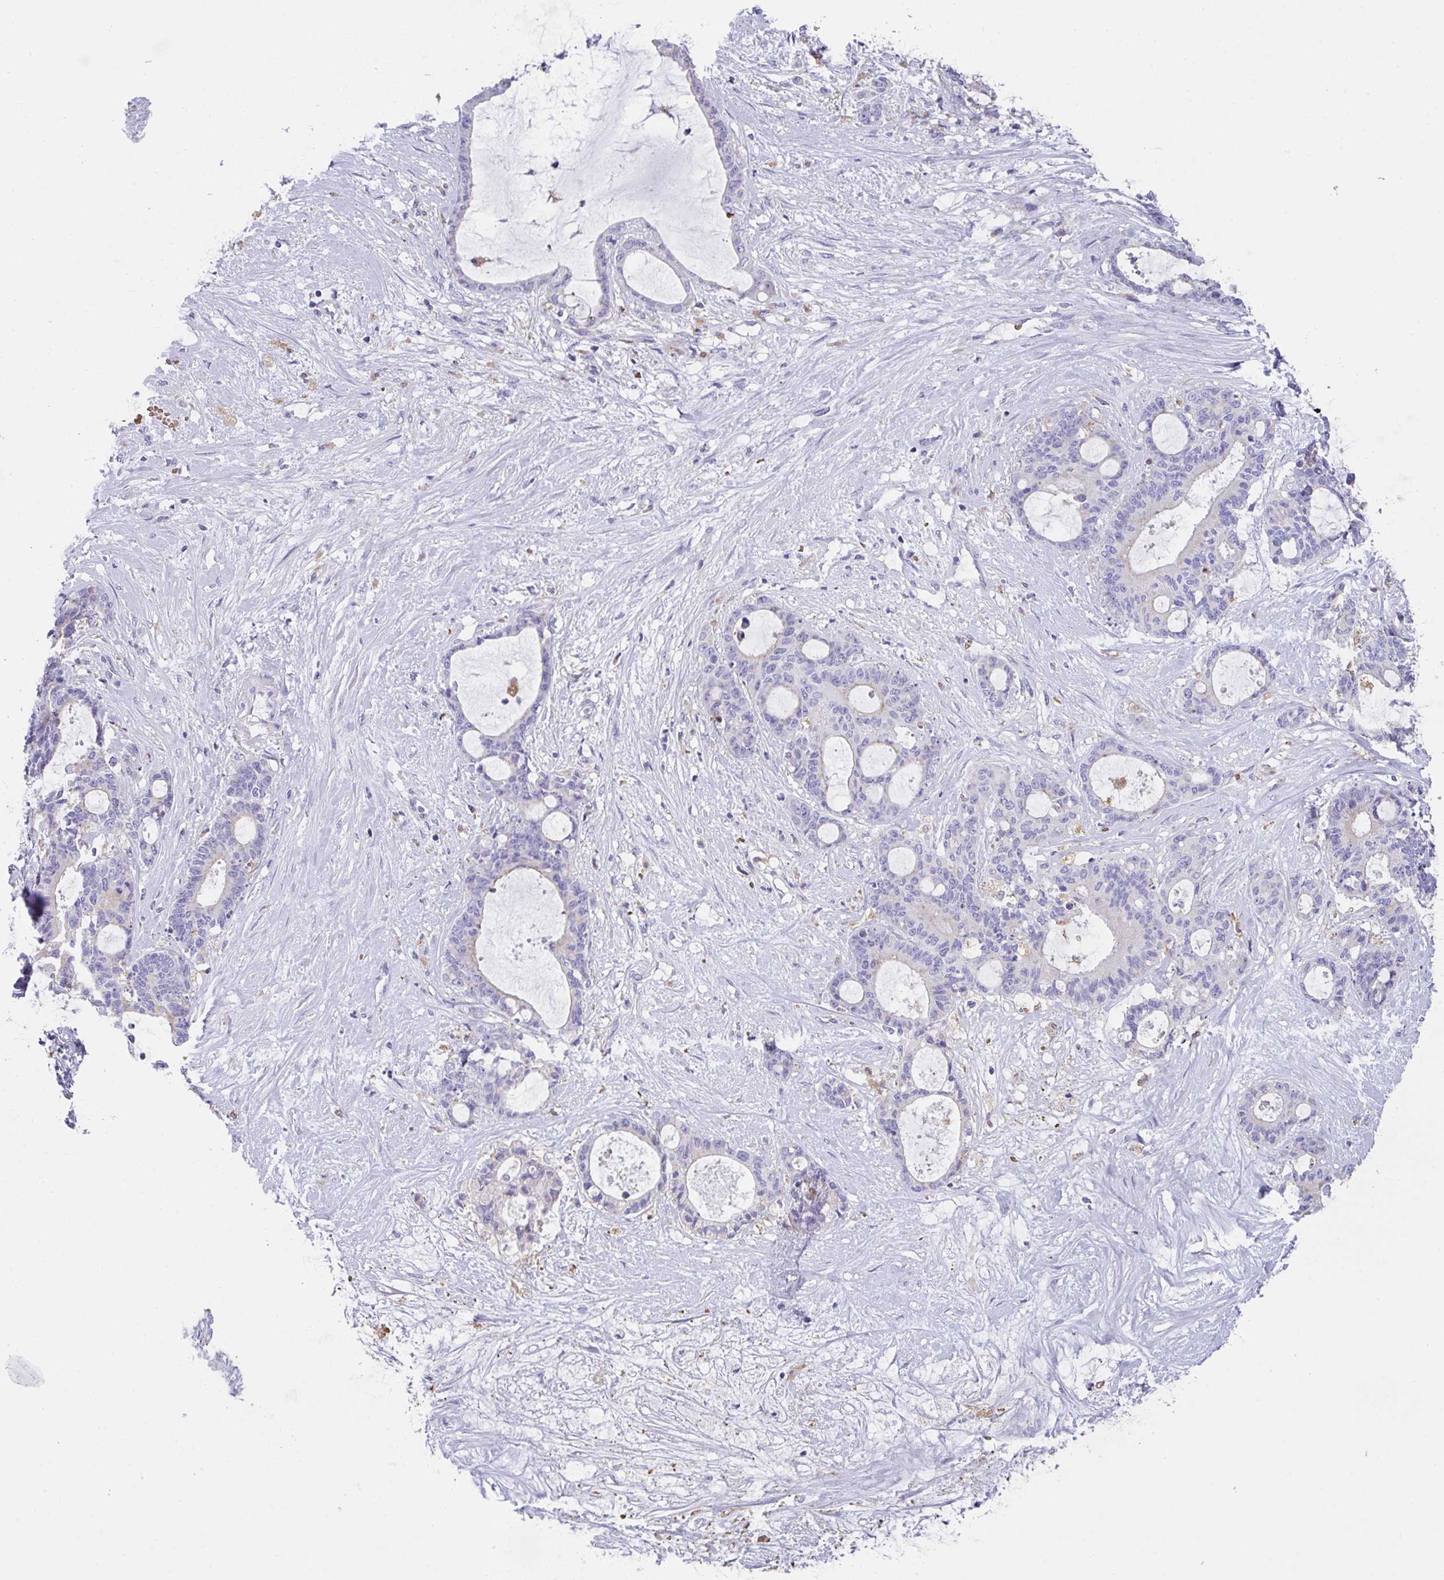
{"staining": {"intensity": "negative", "quantity": "none", "location": "none"}, "tissue": "liver cancer", "cell_type": "Tumor cells", "image_type": "cancer", "snomed": [{"axis": "morphology", "description": "Normal tissue, NOS"}, {"axis": "morphology", "description": "Cholangiocarcinoma"}, {"axis": "topography", "description": "Liver"}, {"axis": "topography", "description": "Peripheral nerve tissue"}], "caption": "Immunohistochemistry photomicrograph of human cholangiocarcinoma (liver) stained for a protein (brown), which demonstrates no expression in tumor cells.", "gene": "TFAP2C", "patient": {"sex": "female", "age": 73}}